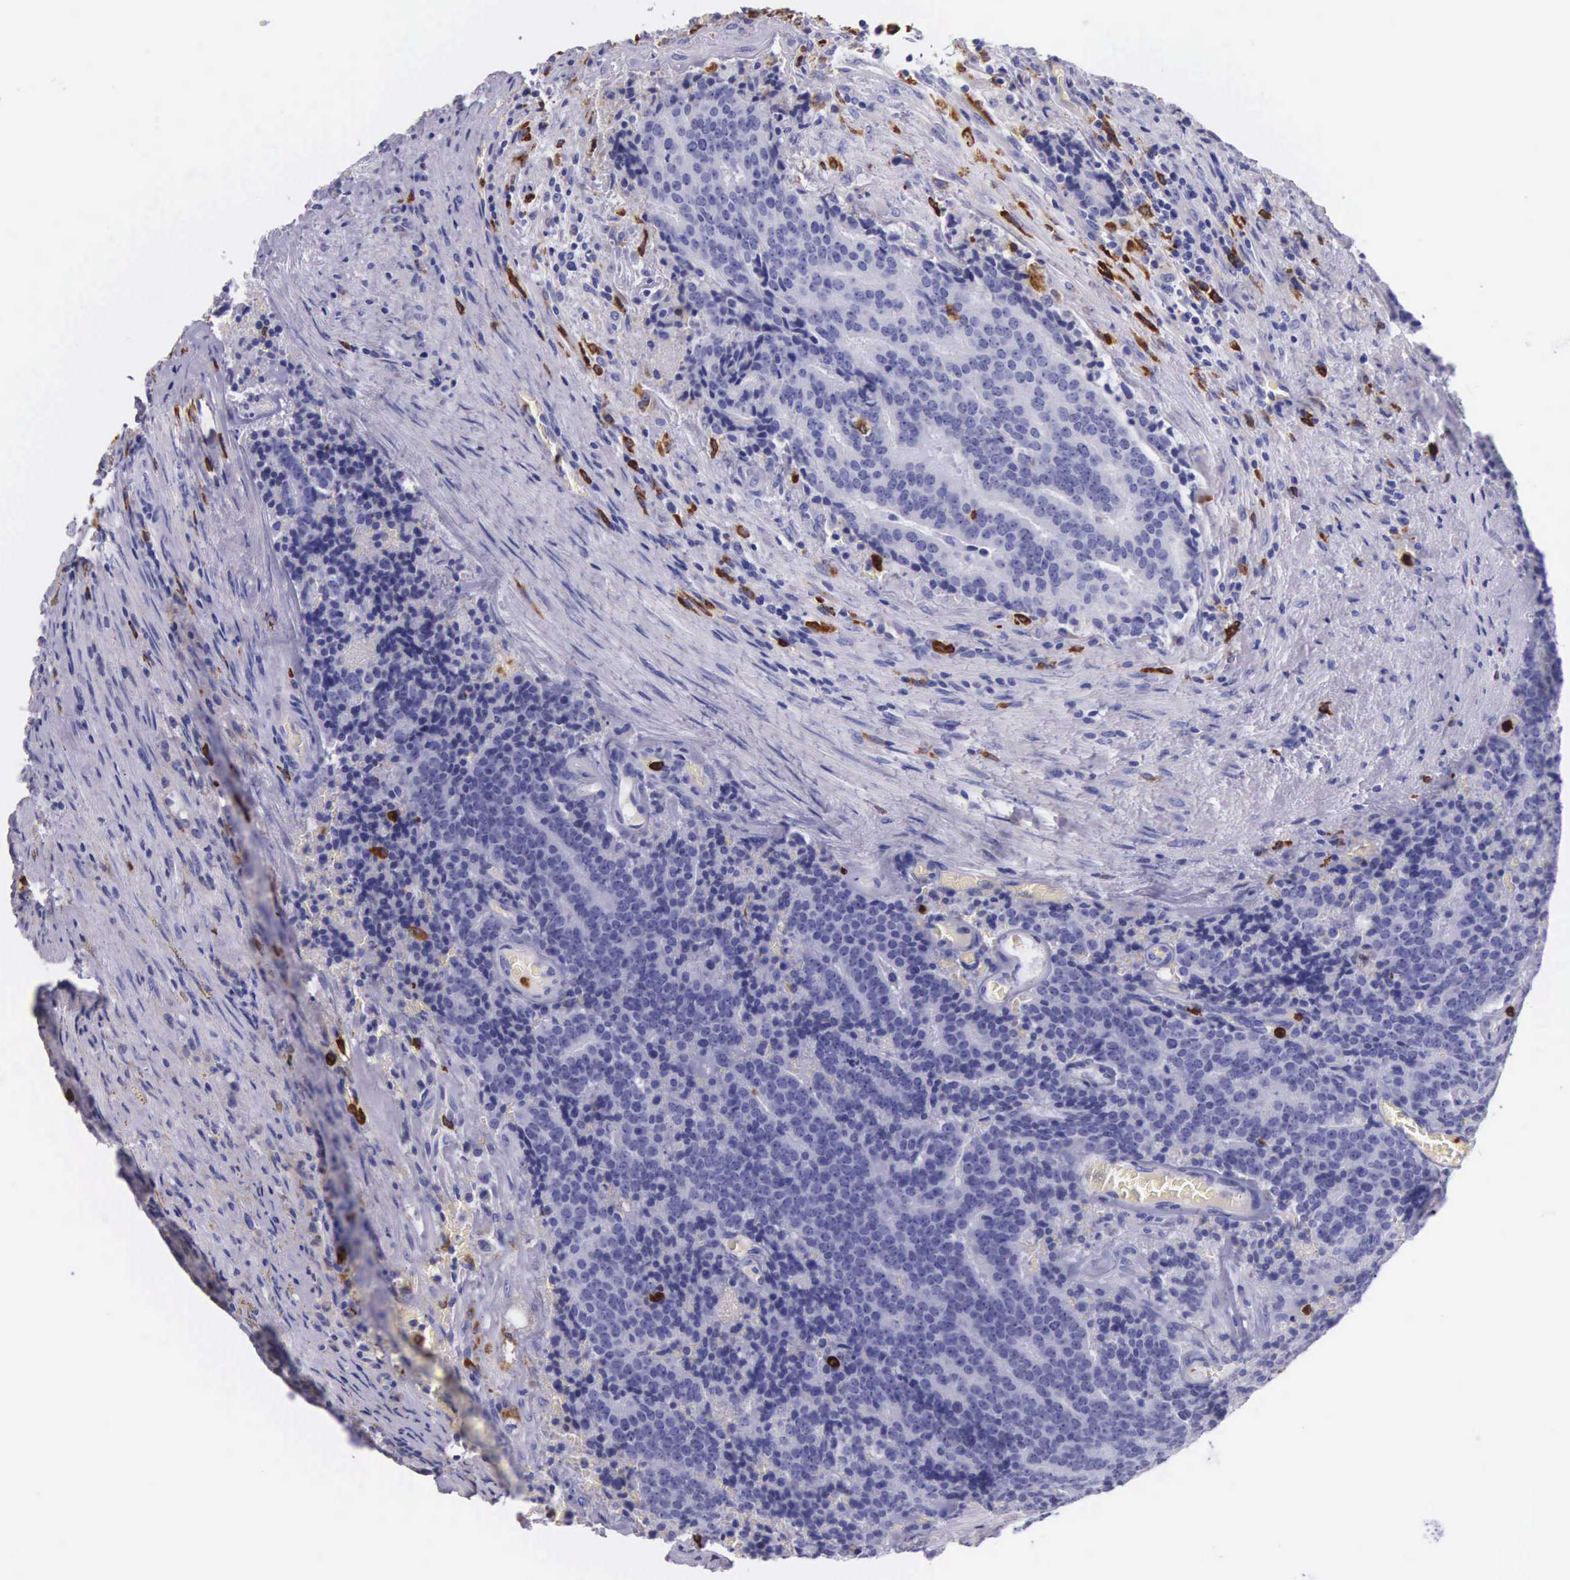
{"staining": {"intensity": "negative", "quantity": "none", "location": "none"}, "tissue": "prostate cancer", "cell_type": "Tumor cells", "image_type": "cancer", "snomed": [{"axis": "morphology", "description": "Adenocarcinoma, Medium grade"}, {"axis": "topography", "description": "Prostate"}], "caption": "Tumor cells are negative for brown protein staining in medium-grade adenocarcinoma (prostate).", "gene": "FCN1", "patient": {"sex": "male", "age": 65}}